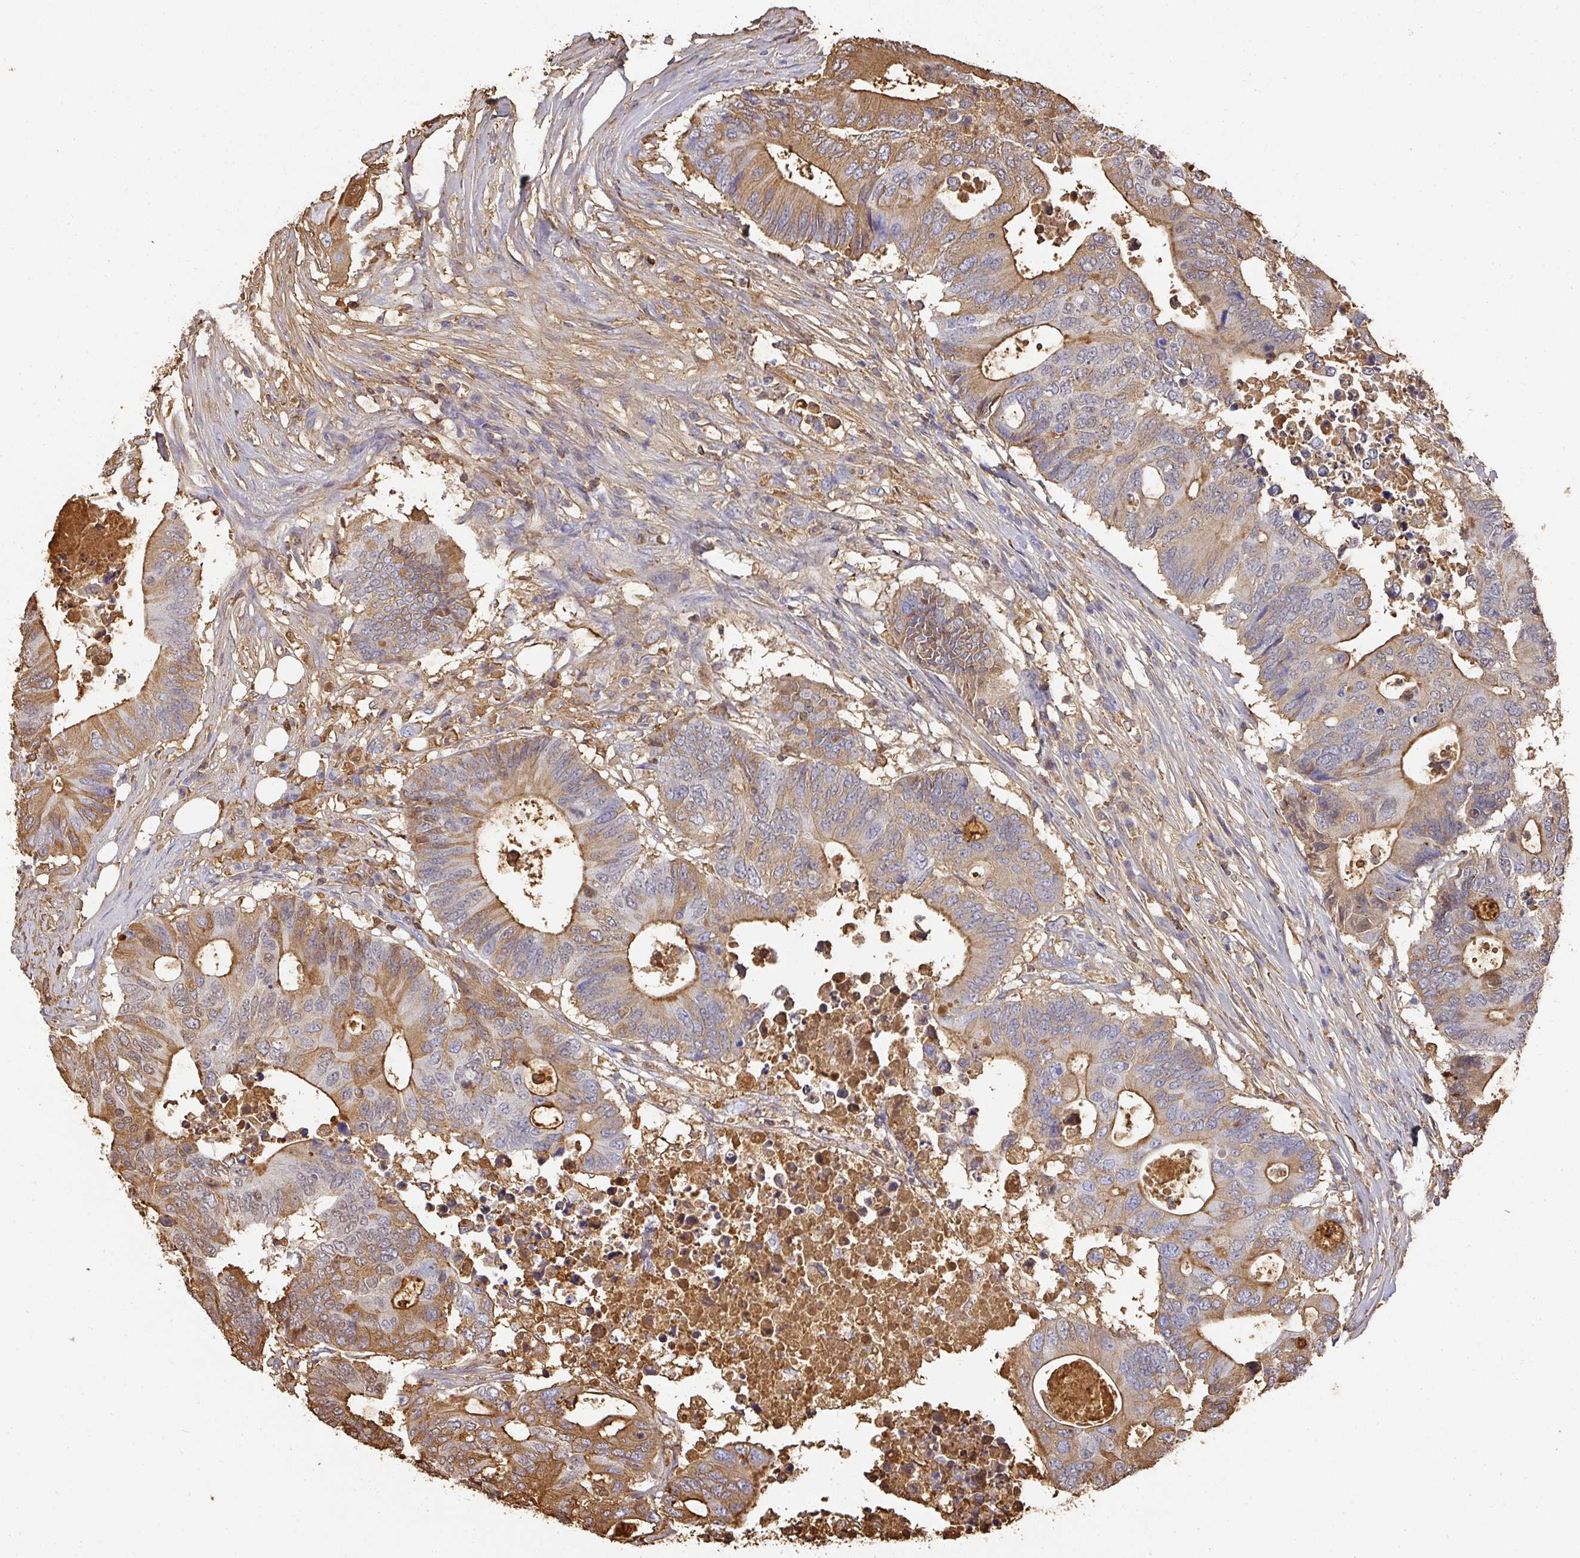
{"staining": {"intensity": "moderate", "quantity": ">75%", "location": "cytoplasmic/membranous"}, "tissue": "colorectal cancer", "cell_type": "Tumor cells", "image_type": "cancer", "snomed": [{"axis": "morphology", "description": "Adenocarcinoma, NOS"}, {"axis": "topography", "description": "Colon"}], "caption": "There is medium levels of moderate cytoplasmic/membranous positivity in tumor cells of colorectal cancer (adenocarcinoma), as demonstrated by immunohistochemical staining (brown color).", "gene": "ALB", "patient": {"sex": "male", "age": 71}}